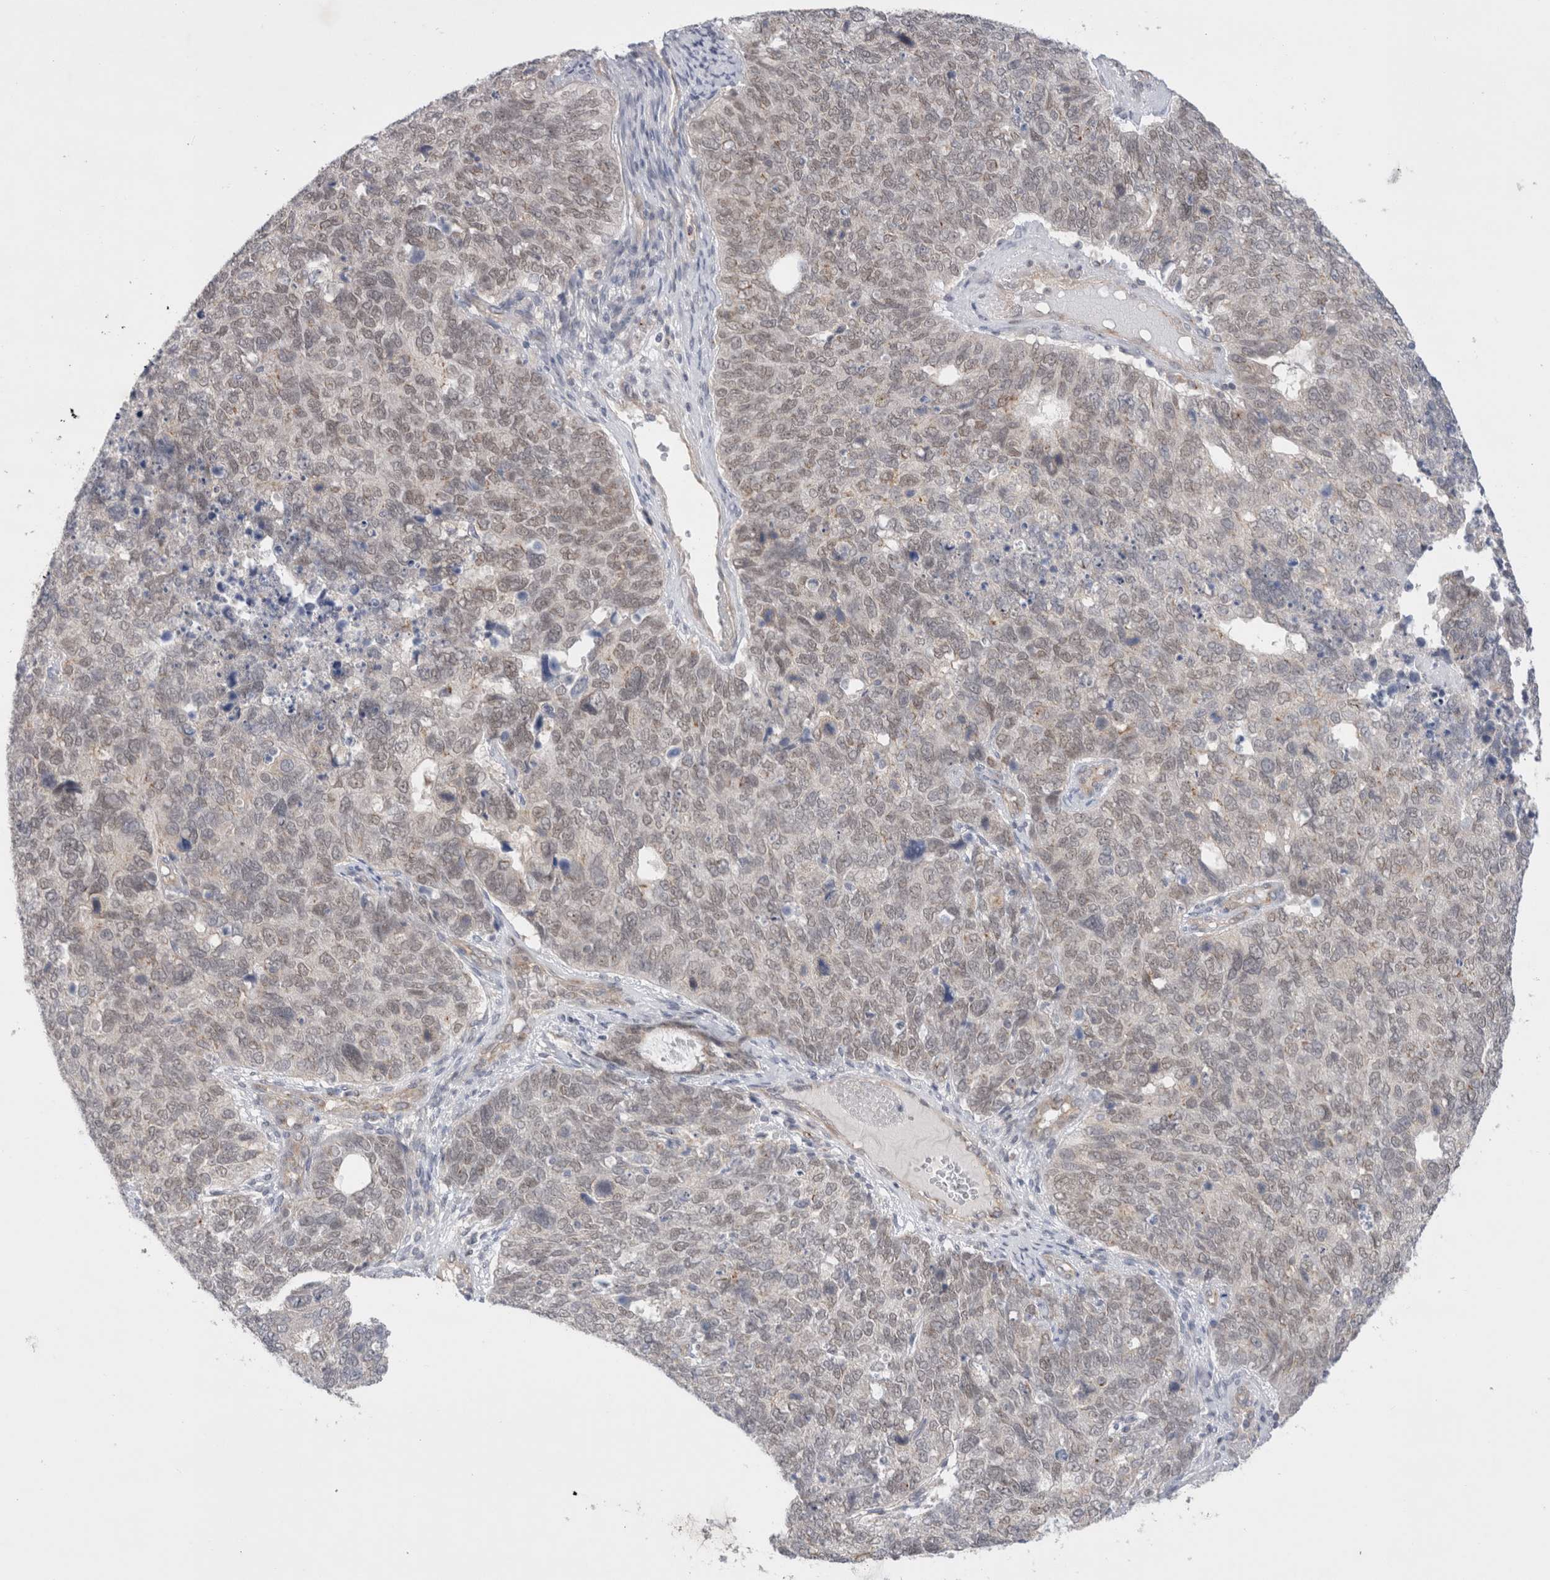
{"staining": {"intensity": "weak", "quantity": ">75%", "location": "nuclear"}, "tissue": "cervical cancer", "cell_type": "Tumor cells", "image_type": "cancer", "snomed": [{"axis": "morphology", "description": "Squamous cell carcinoma, NOS"}, {"axis": "topography", "description": "Cervix"}], "caption": "Human cervical squamous cell carcinoma stained for a protein (brown) reveals weak nuclear positive positivity in approximately >75% of tumor cells.", "gene": "BICD2", "patient": {"sex": "female", "age": 63}}